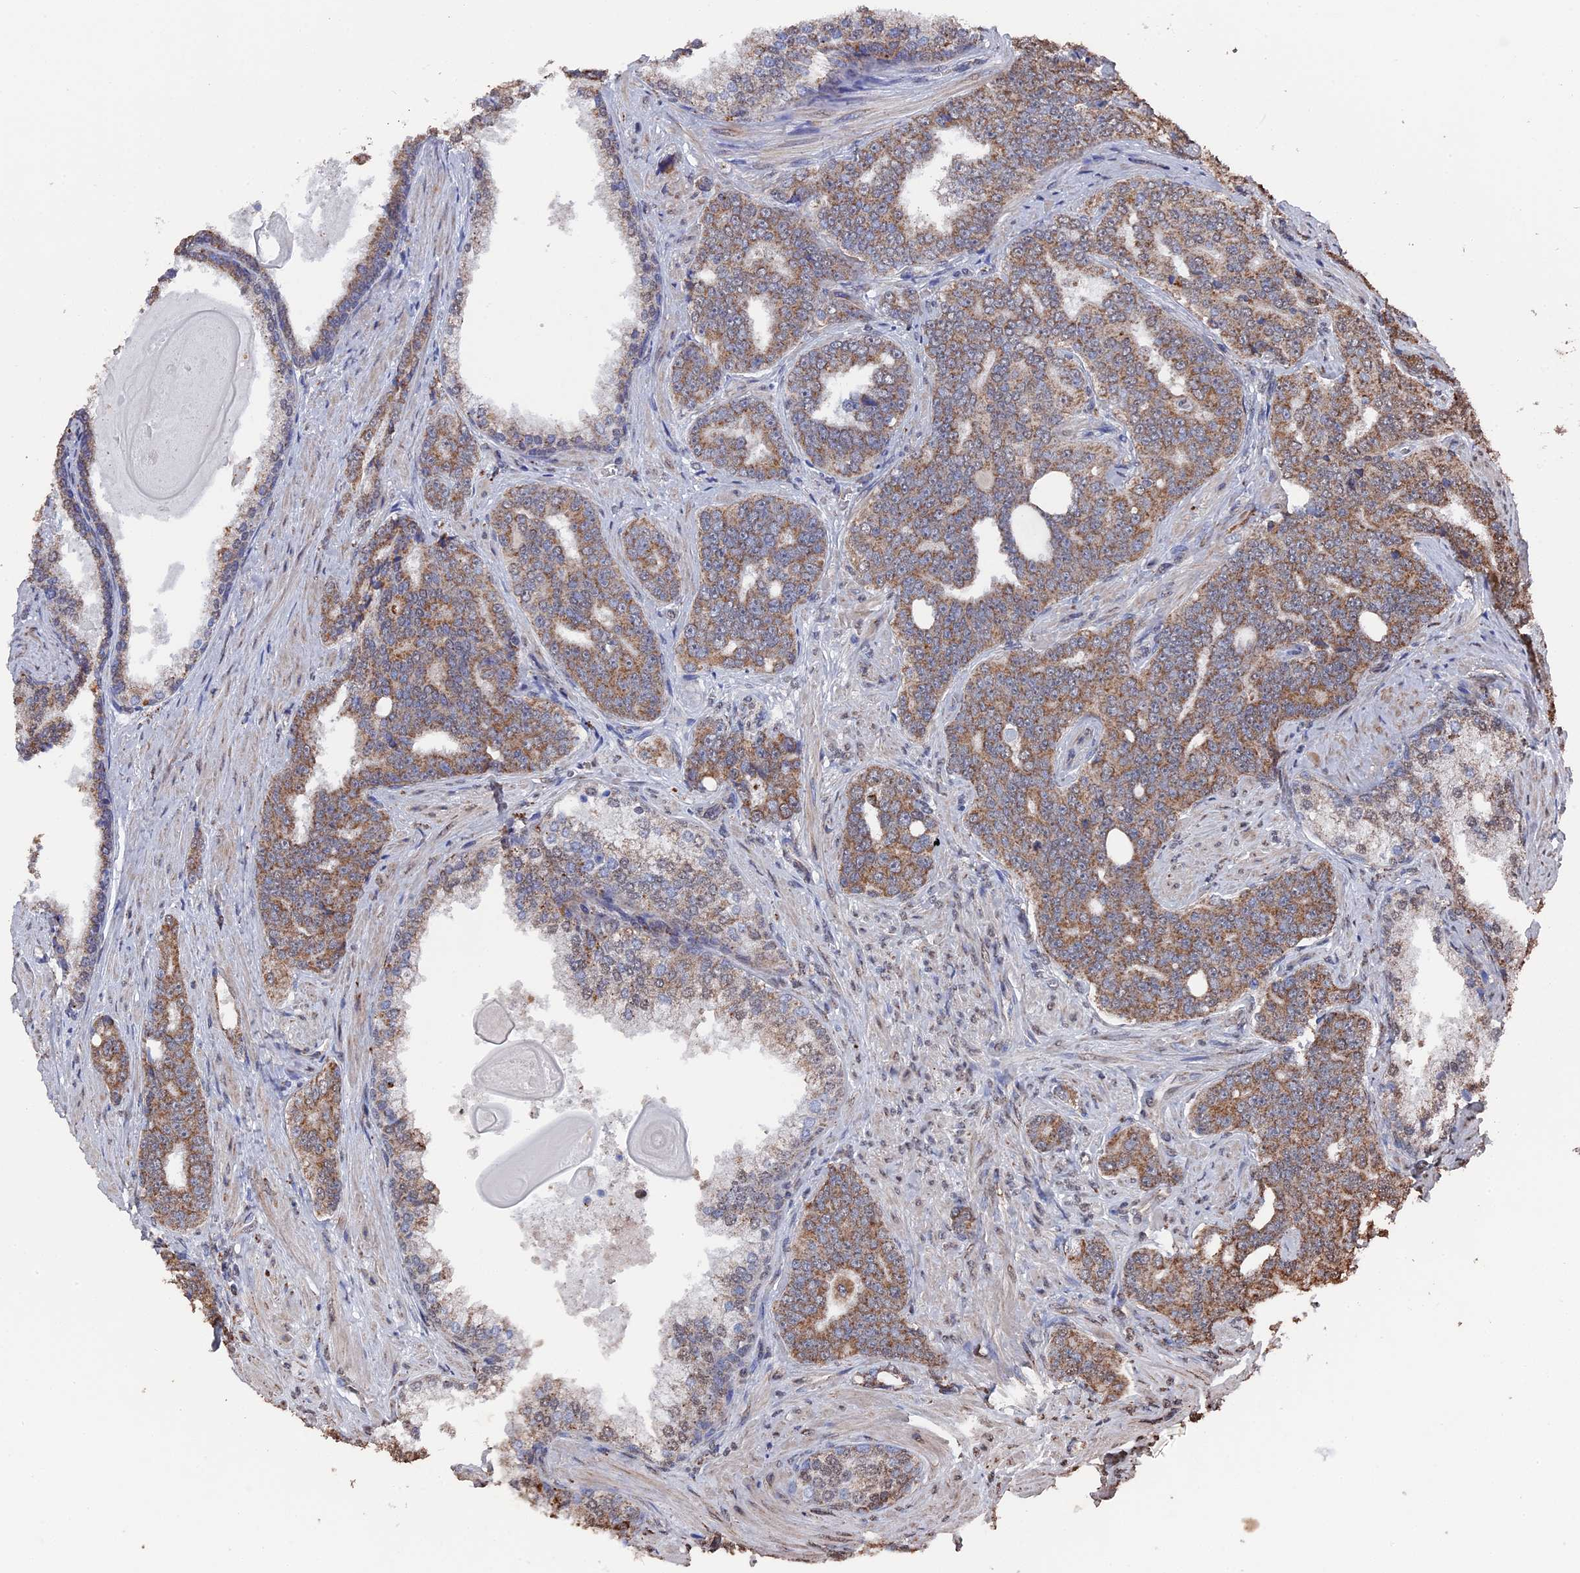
{"staining": {"intensity": "moderate", "quantity": ">75%", "location": "cytoplasmic/membranous"}, "tissue": "prostate cancer", "cell_type": "Tumor cells", "image_type": "cancer", "snomed": [{"axis": "morphology", "description": "Adenocarcinoma, High grade"}, {"axis": "topography", "description": "Prostate"}], "caption": "Protein expression analysis of prostate cancer (adenocarcinoma (high-grade)) demonstrates moderate cytoplasmic/membranous positivity in approximately >75% of tumor cells. (DAB (3,3'-diaminobenzidine) IHC, brown staining for protein, blue staining for nuclei).", "gene": "SMG9", "patient": {"sex": "male", "age": 67}}